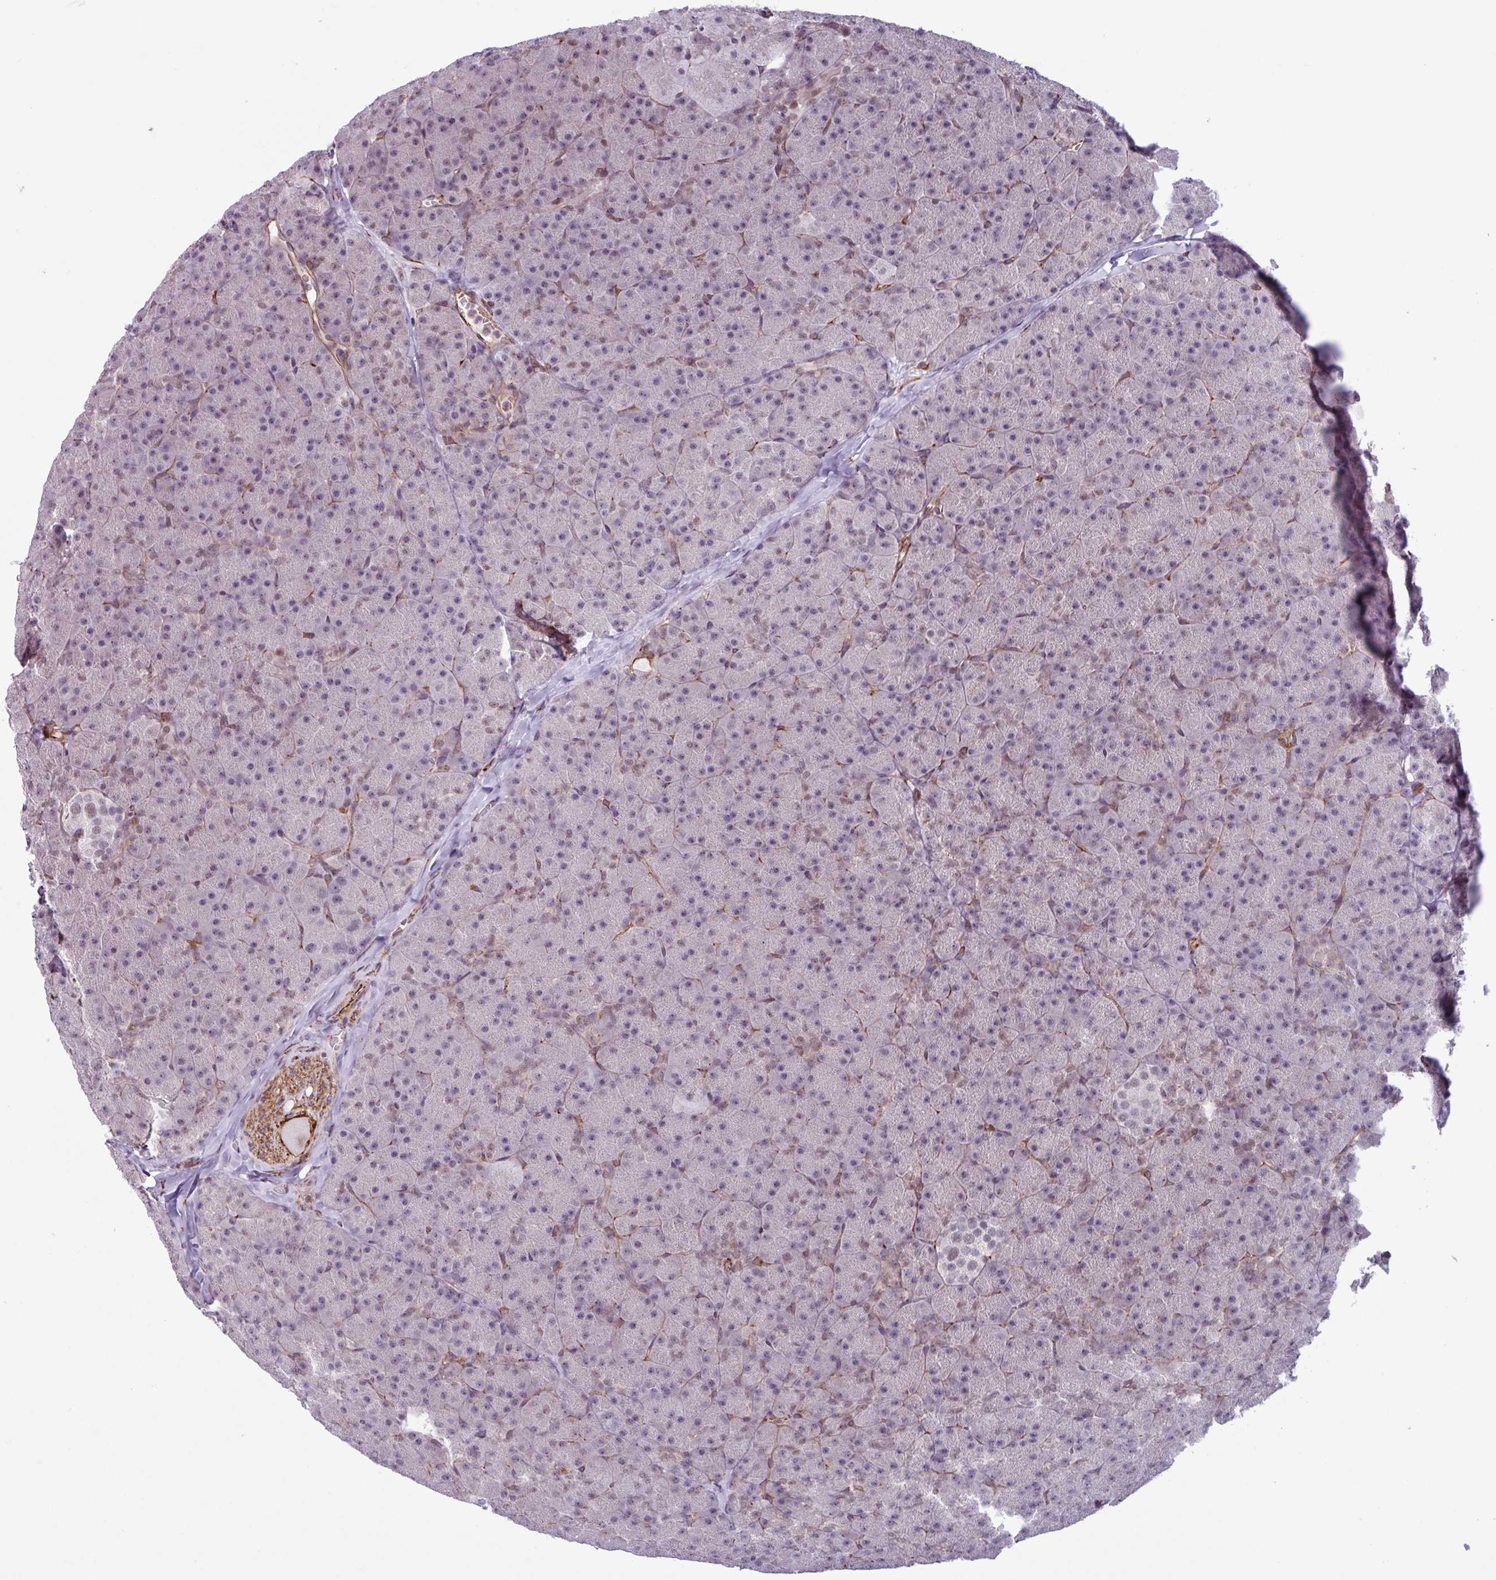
{"staining": {"intensity": "moderate", "quantity": "<25%", "location": "nuclear"}, "tissue": "pancreas", "cell_type": "Exocrine glandular cells", "image_type": "normal", "snomed": [{"axis": "morphology", "description": "Normal tissue, NOS"}, {"axis": "topography", "description": "Pancreas"}], "caption": "Immunohistochemical staining of benign human pancreas shows <25% levels of moderate nuclear protein expression in approximately <25% of exocrine glandular cells.", "gene": "CHD3", "patient": {"sex": "male", "age": 36}}